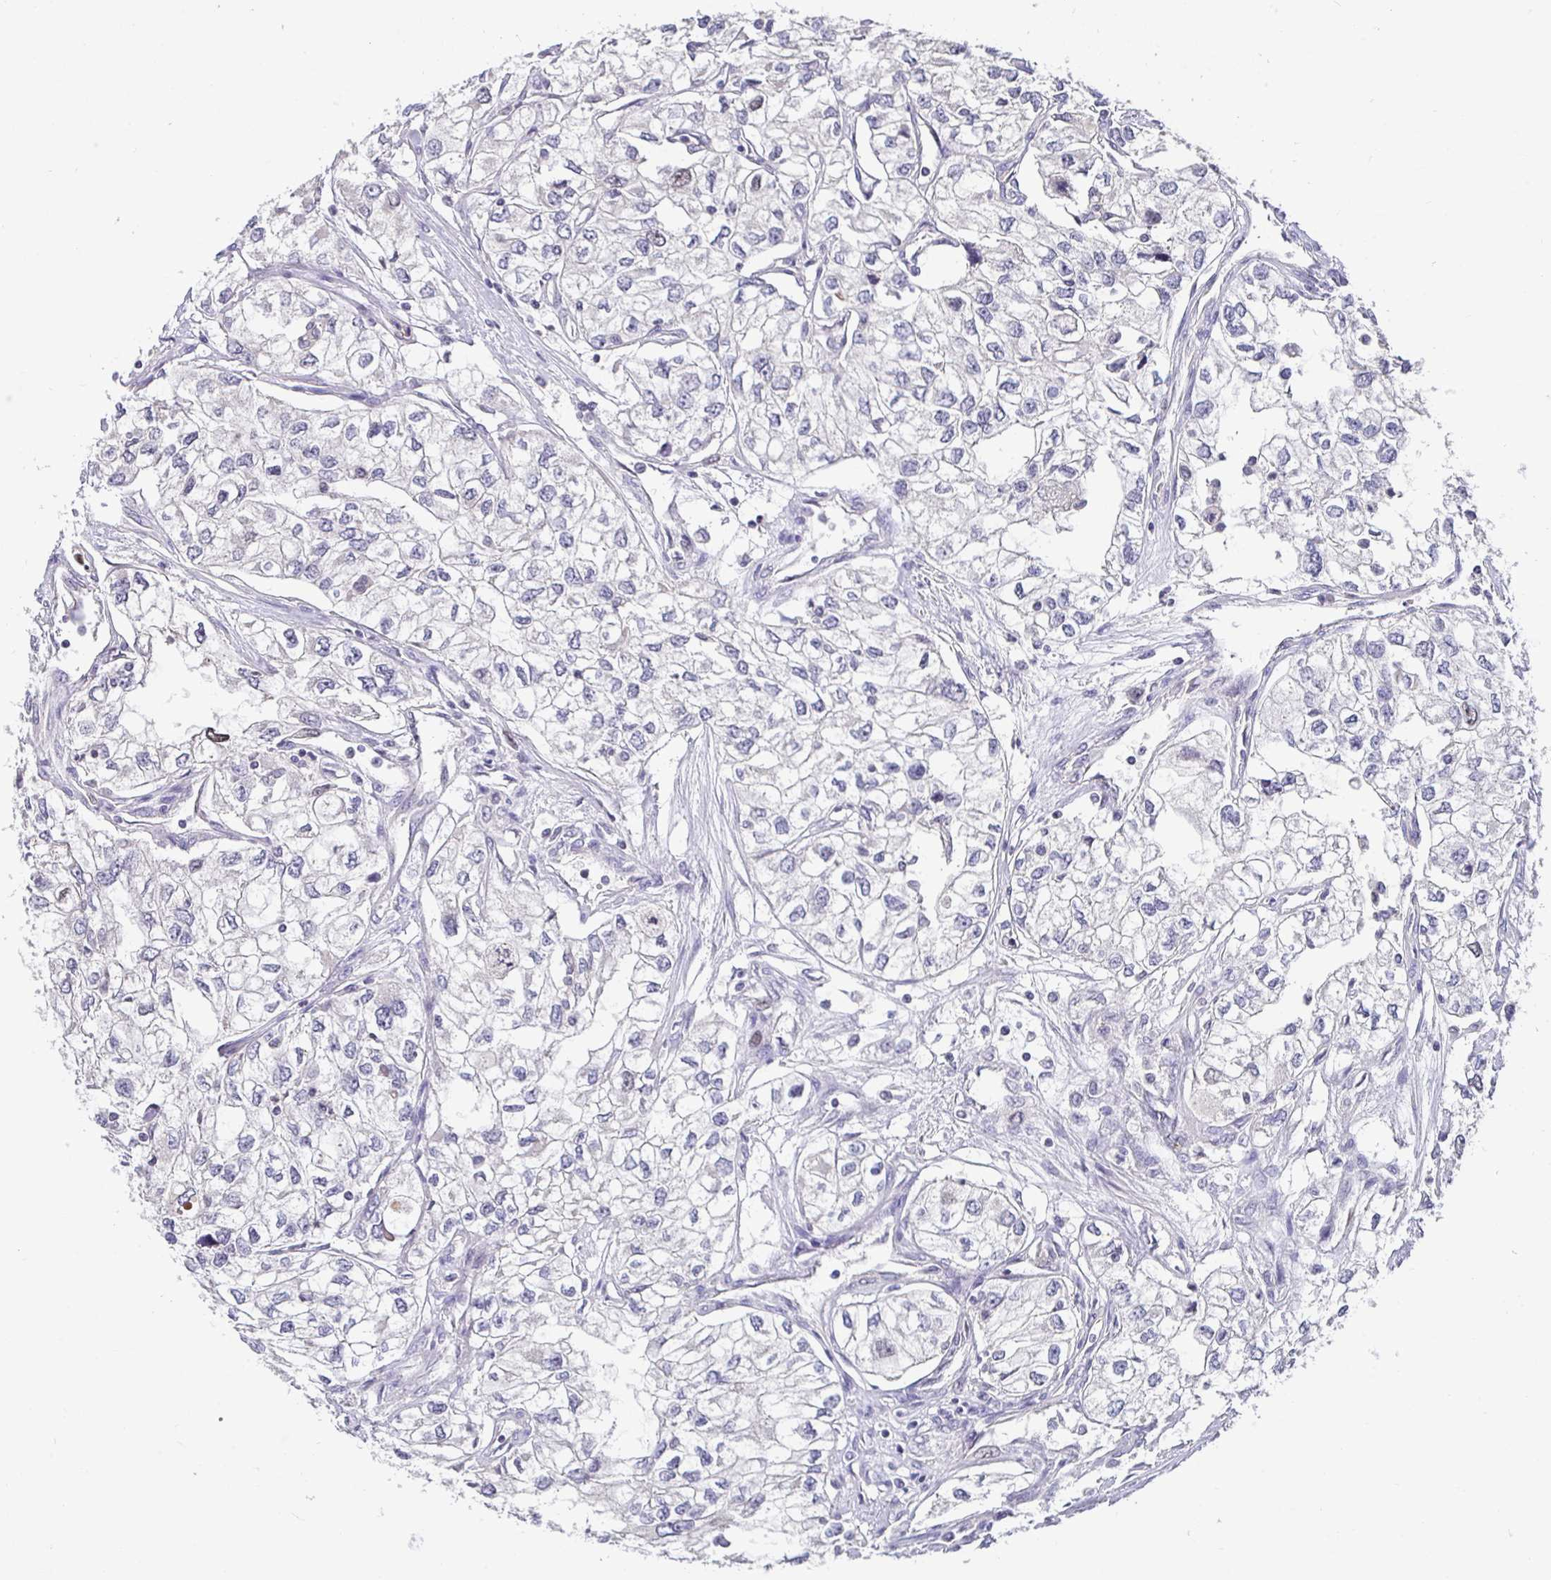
{"staining": {"intensity": "negative", "quantity": "none", "location": "none"}, "tissue": "renal cancer", "cell_type": "Tumor cells", "image_type": "cancer", "snomed": [{"axis": "morphology", "description": "Adenocarcinoma, NOS"}, {"axis": "topography", "description": "Kidney"}], "caption": "The photomicrograph shows no staining of tumor cells in adenocarcinoma (renal).", "gene": "ANLN", "patient": {"sex": "female", "age": 59}}